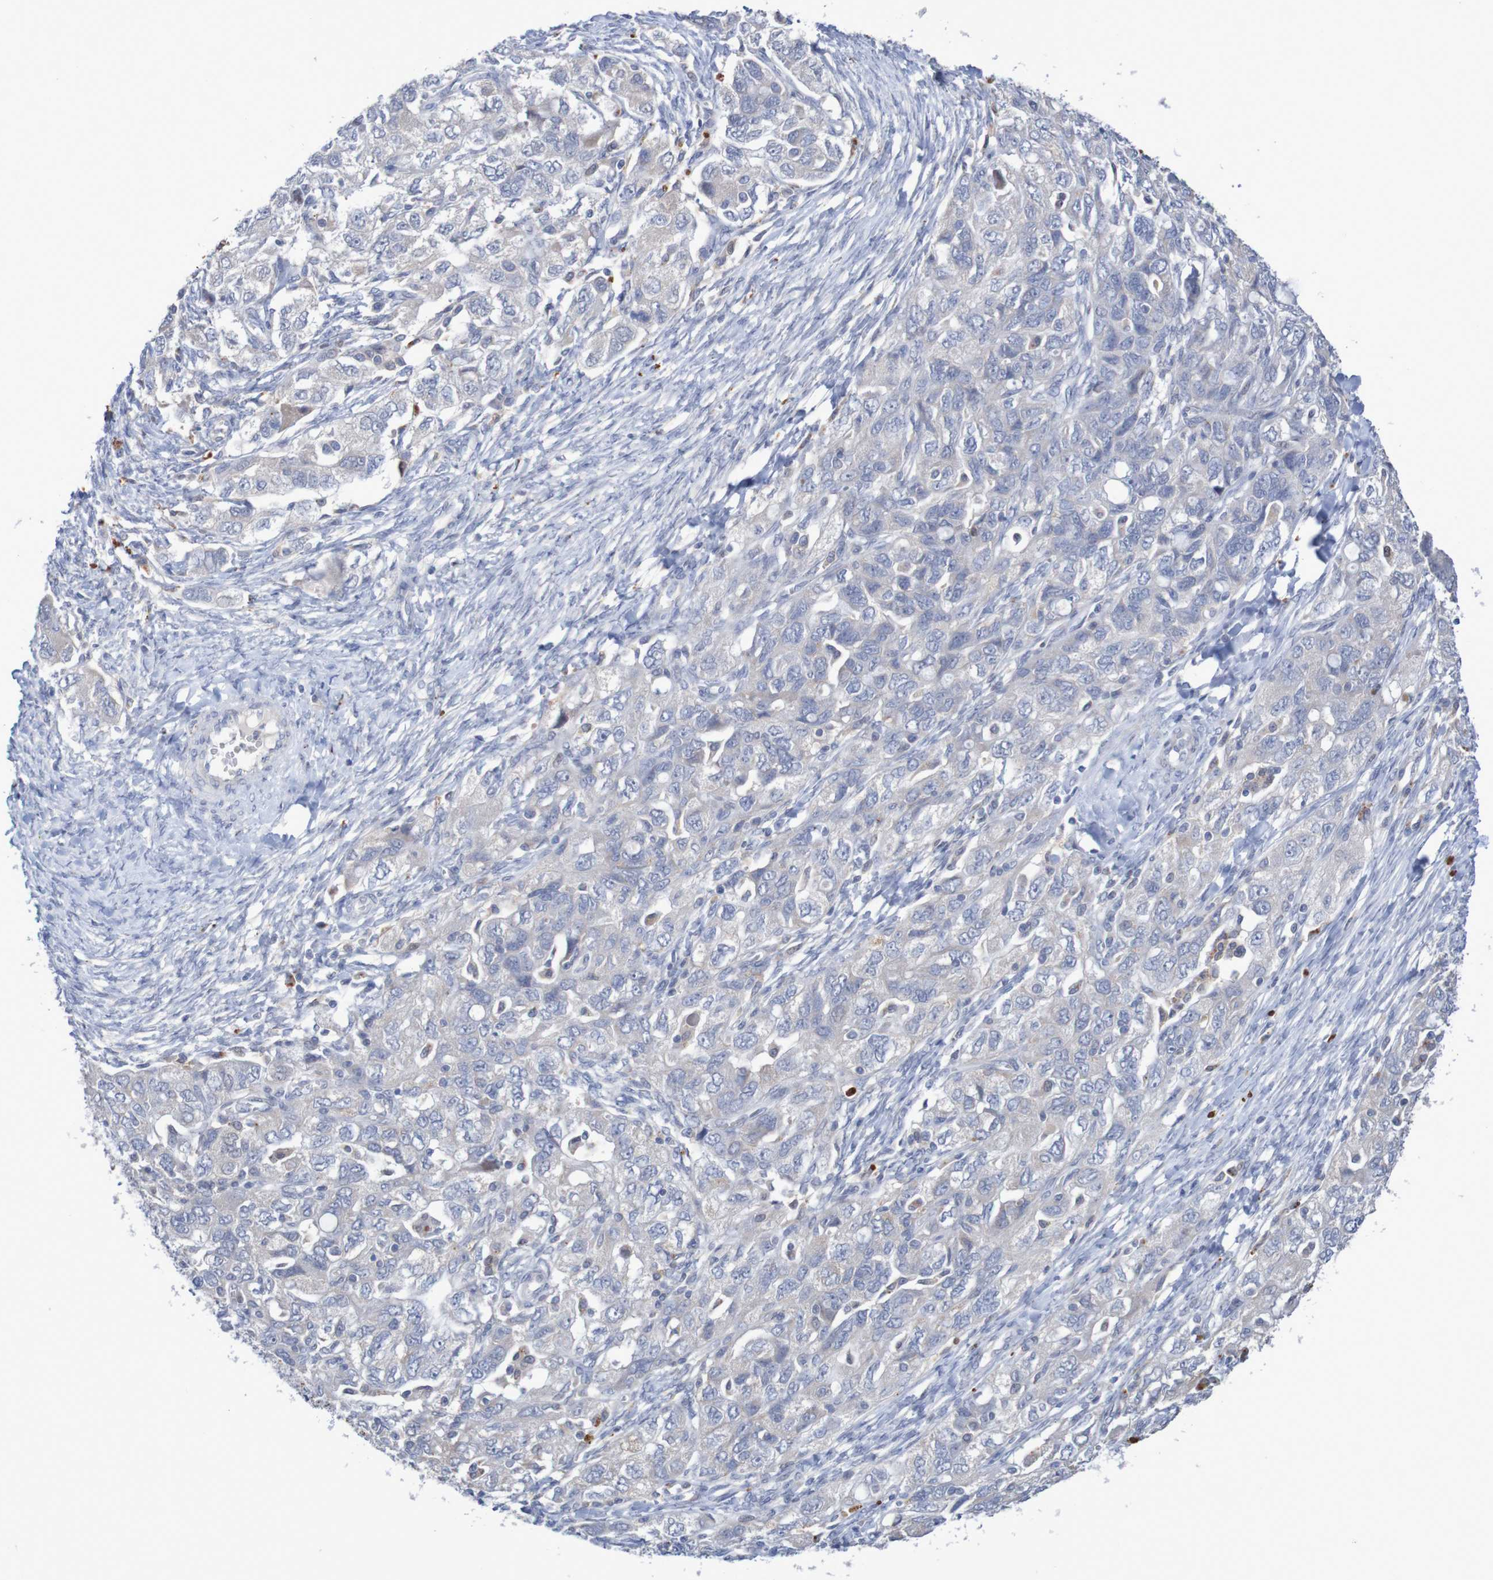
{"staining": {"intensity": "negative", "quantity": "none", "location": "none"}, "tissue": "ovarian cancer", "cell_type": "Tumor cells", "image_type": "cancer", "snomed": [{"axis": "morphology", "description": "Carcinoma, NOS"}, {"axis": "morphology", "description": "Cystadenocarcinoma, serous, NOS"}, {"axis": "topography", "description": "Ovary"}], "caption": "Ovarian cancer was stained to show a protein in brown. There is no significant positivity in tumor cells.", "gene": "FBP2", "patient": {"sex": "female", "age": 69}}